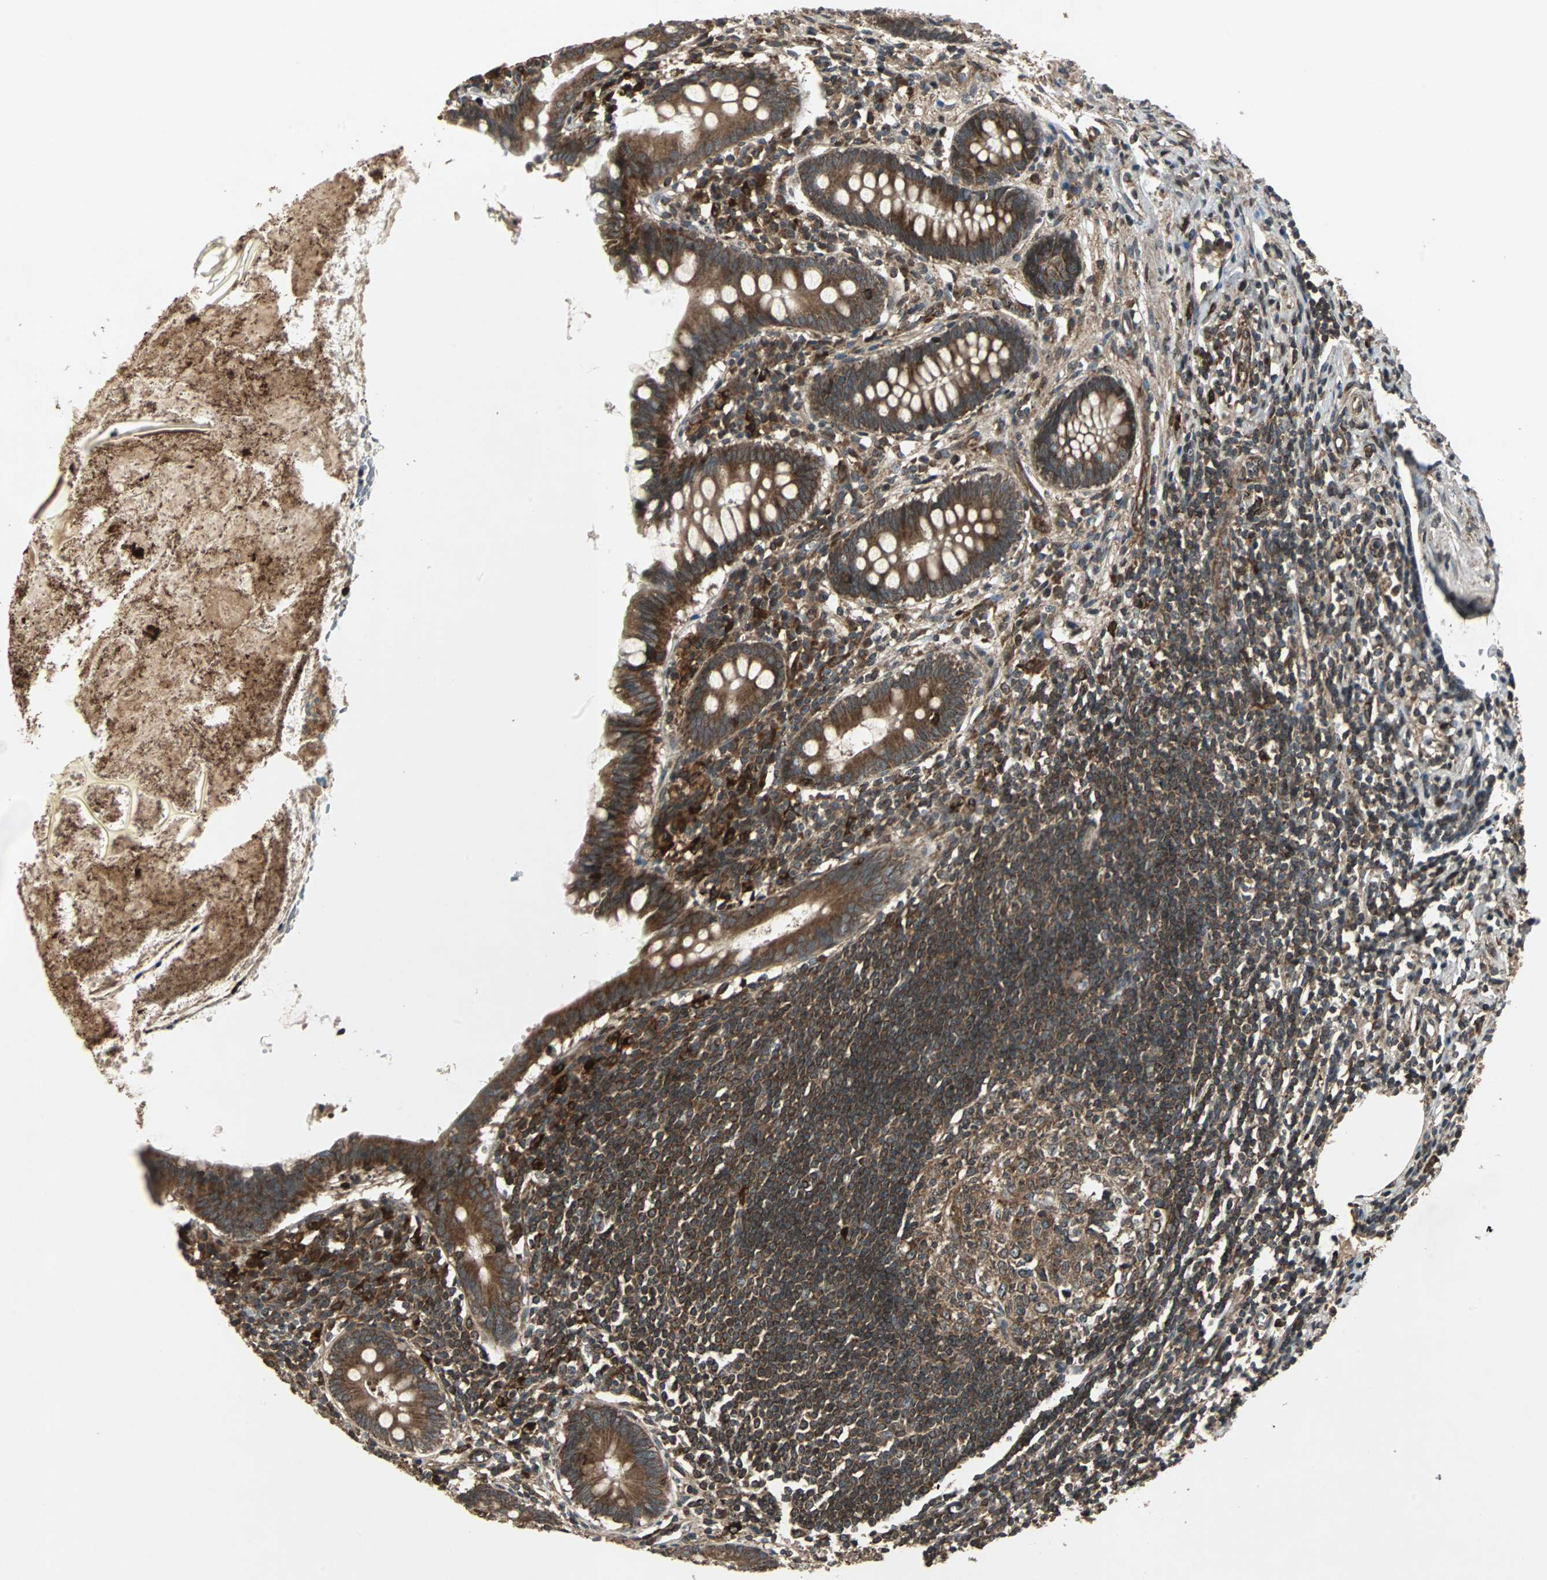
{"staining": {"intensity": "strong", "quantity": ">75%", "location": "cytoplasmic/membranous"}, "tissue": "appendix", "cell_type": "Glandular cells", "image_type": "normal", "snomed": [{"axis": "morphology", "description": "Normal tissue, NOS"}, {"axis": "topography", "description": "Appendix"}], "caption": "Strong cytoplasmic/membranous staining is appreciated in approximately >75% of glandular cells in unremarkable appendix.", "gene": "RAB7A", "patient": {"sex": "female", "age": 50}}